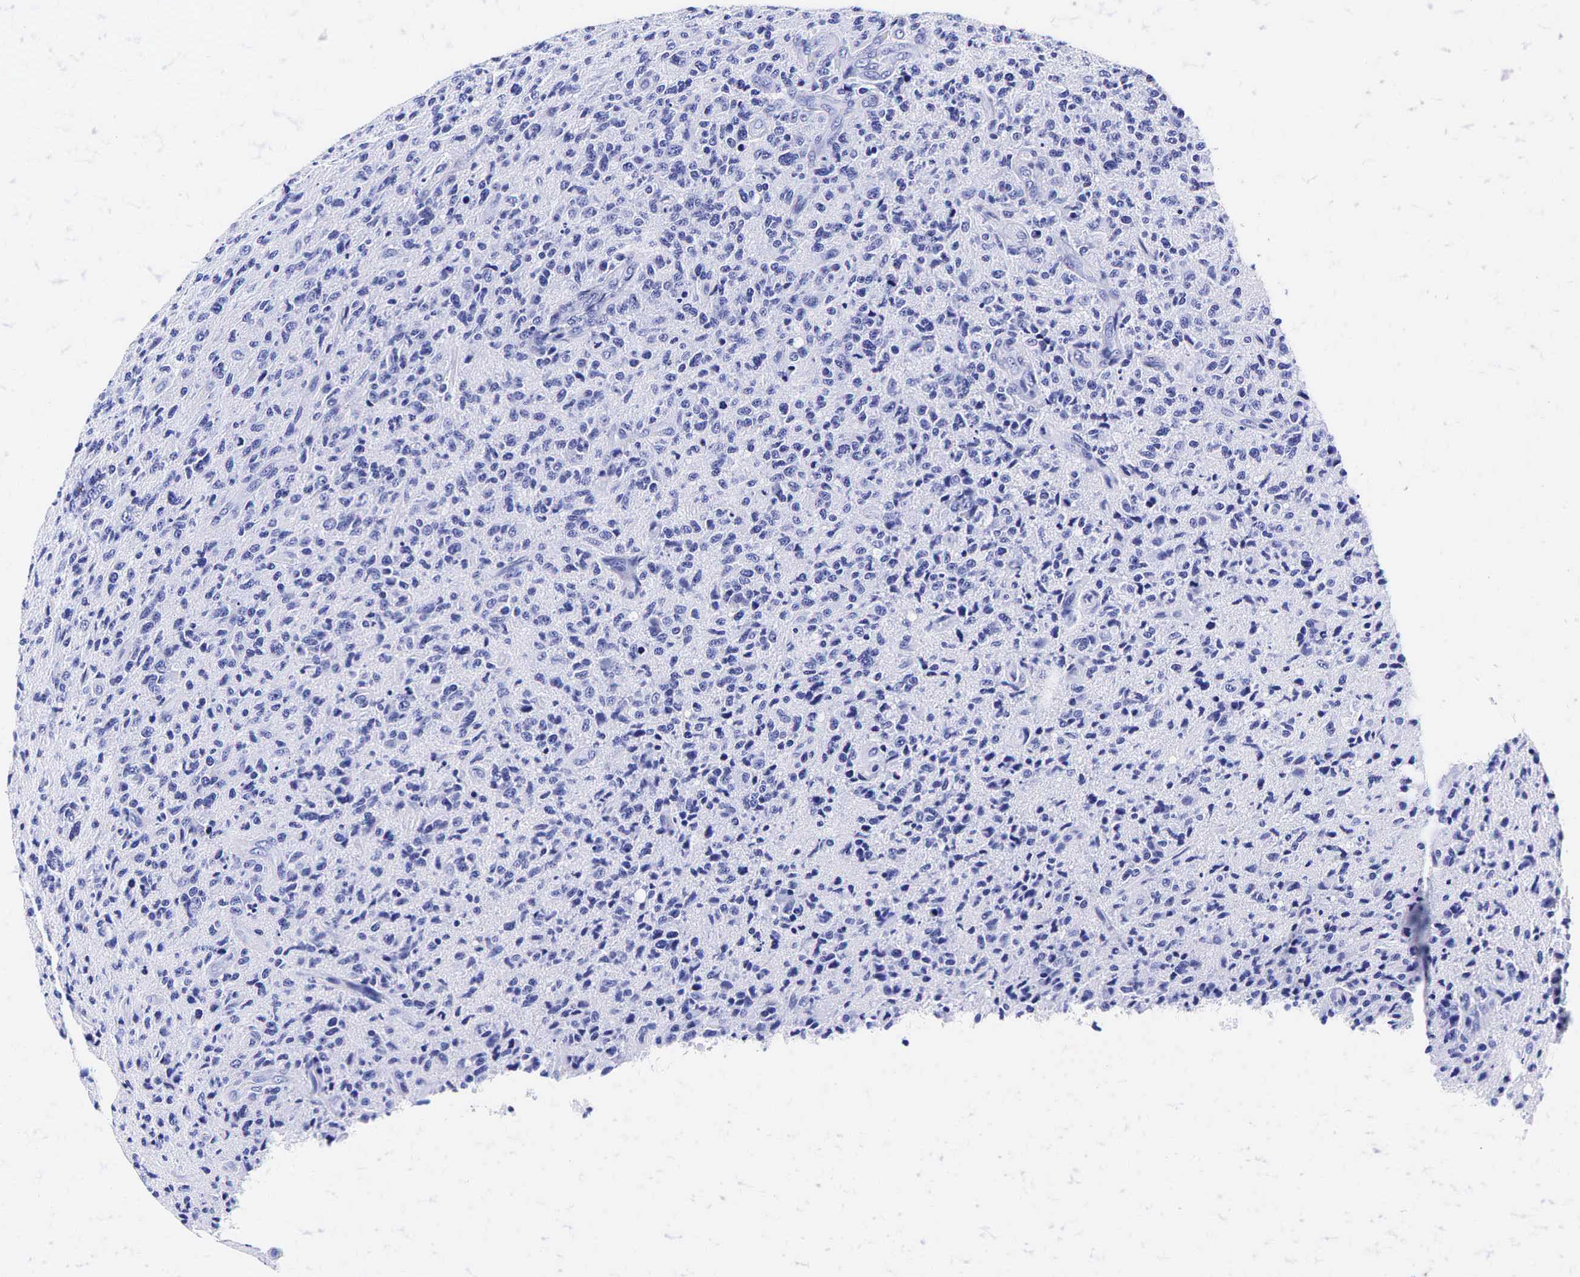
{"staining": {"intensity": "negative", "quantity": "none", "location": "none"}, "tissue": "glioma", "cell_type": "Tumor cells", "image_type": "cancer", "snomed": [{"axis": "morphology", "description": "Glioma, malignant, High grade"}, {"axis": "topography", "description": "Brain"}], "caption": "Glioma was stained to show a protein in brown. There is no significant positivity in tumor cells. The staining is performed using DAB (3,3'-diaminobenzidine) brown chromogen with nuclei counter-stained in using hematoxylin.", "gene": "GAST", "patient": {"sex": "male", "age": 36}}